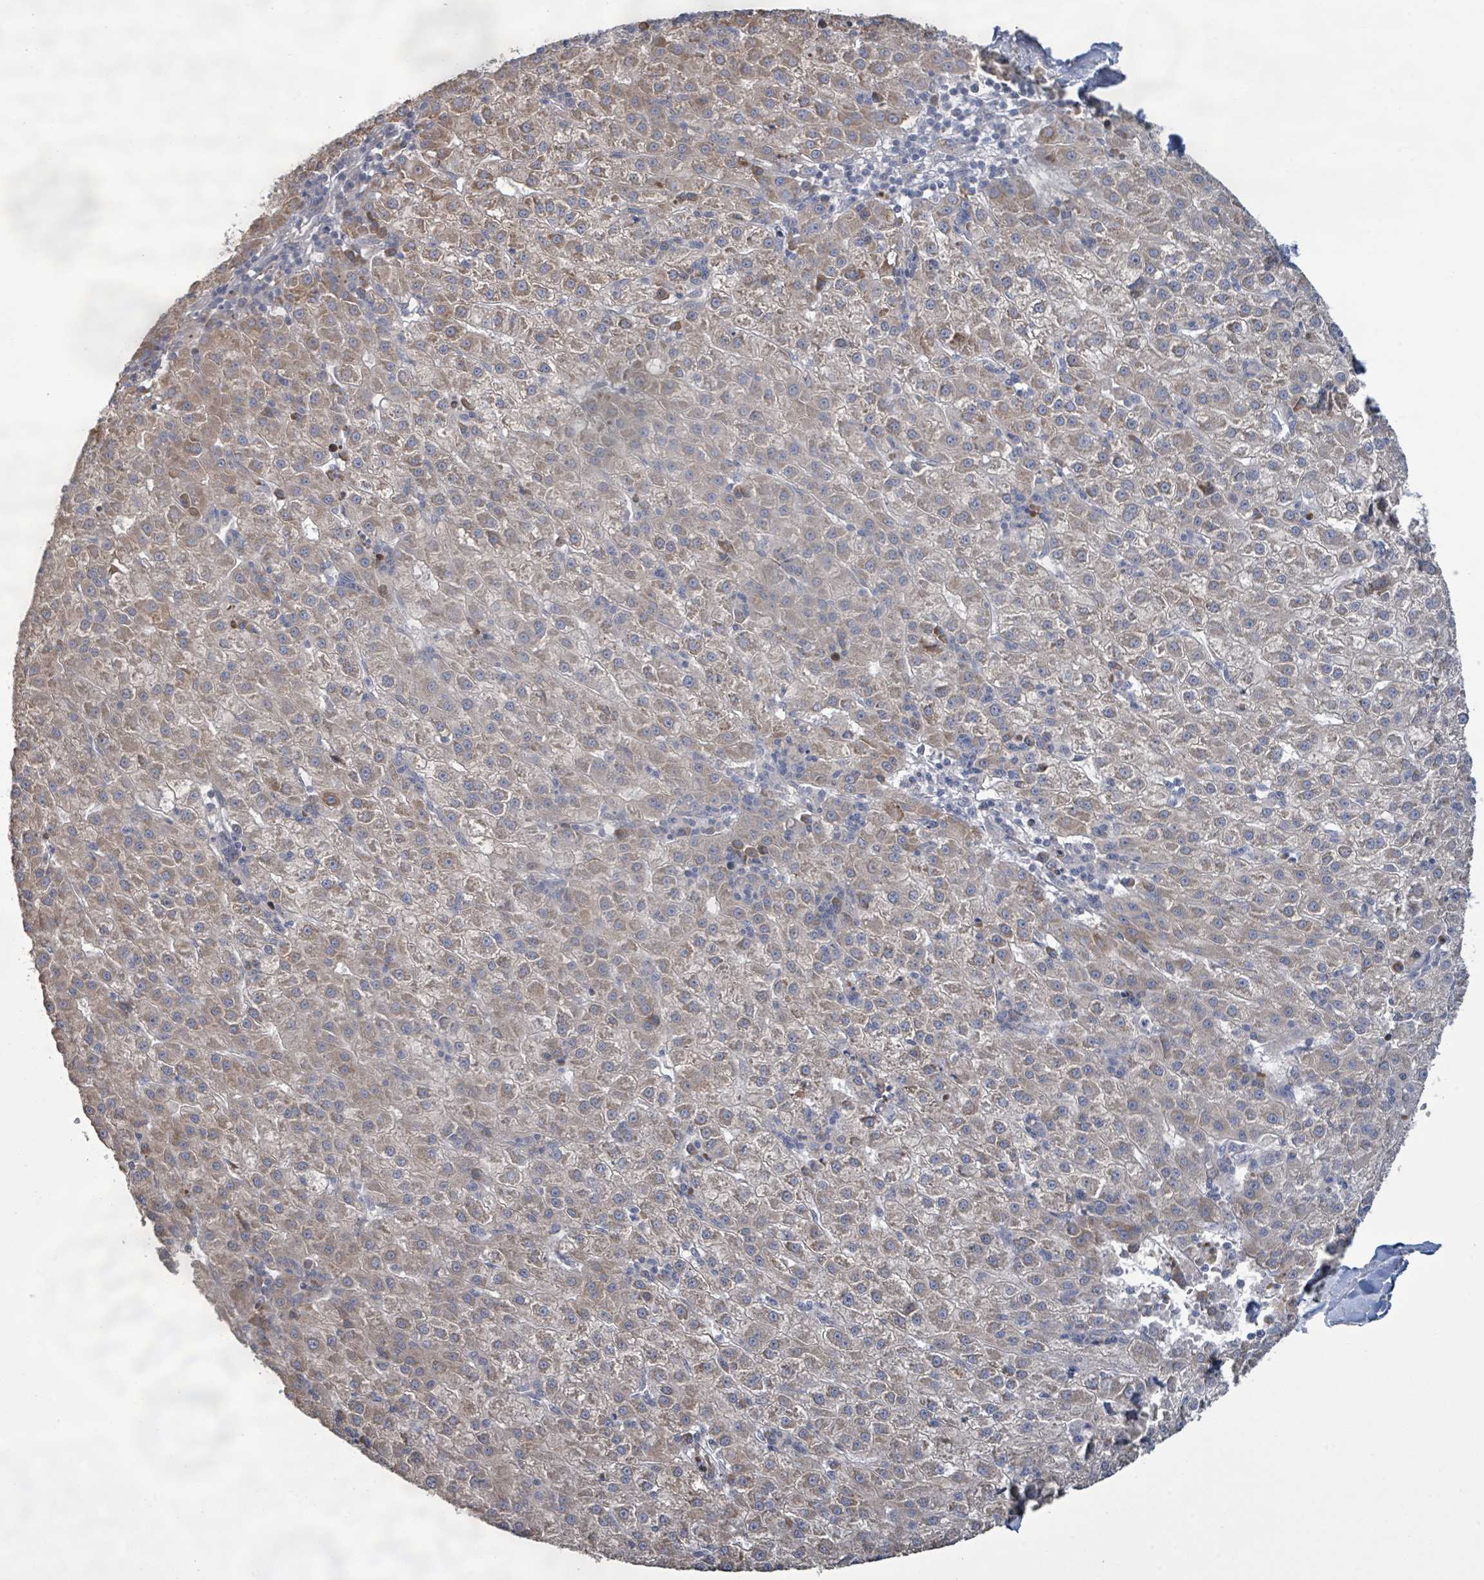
{"staining": {"intensity": "weak", "quantity": "25%-75%", "location": "cytoplasmic/membranous"}, "tissue": "liver cancer", "cell_type": "Tumor cells", "image_type": "cancer", "snomed": [{"axis": "morphology", "description": "Carcinoma, Hepatocellular, NOS"}, {"axis": "topography", "description": "Liver"}], "caption": "Immunohistochemical staining of hepatocellular carcinoma (liver) demonstrates low levels of weak cytoplasmic/membranous expression in approximately 25%-75% of tumor cells. (IHC, brightfield microscopy, high magnification).", "gene": "KCNS2", "patient": {"sex": "male", "age": 76}}